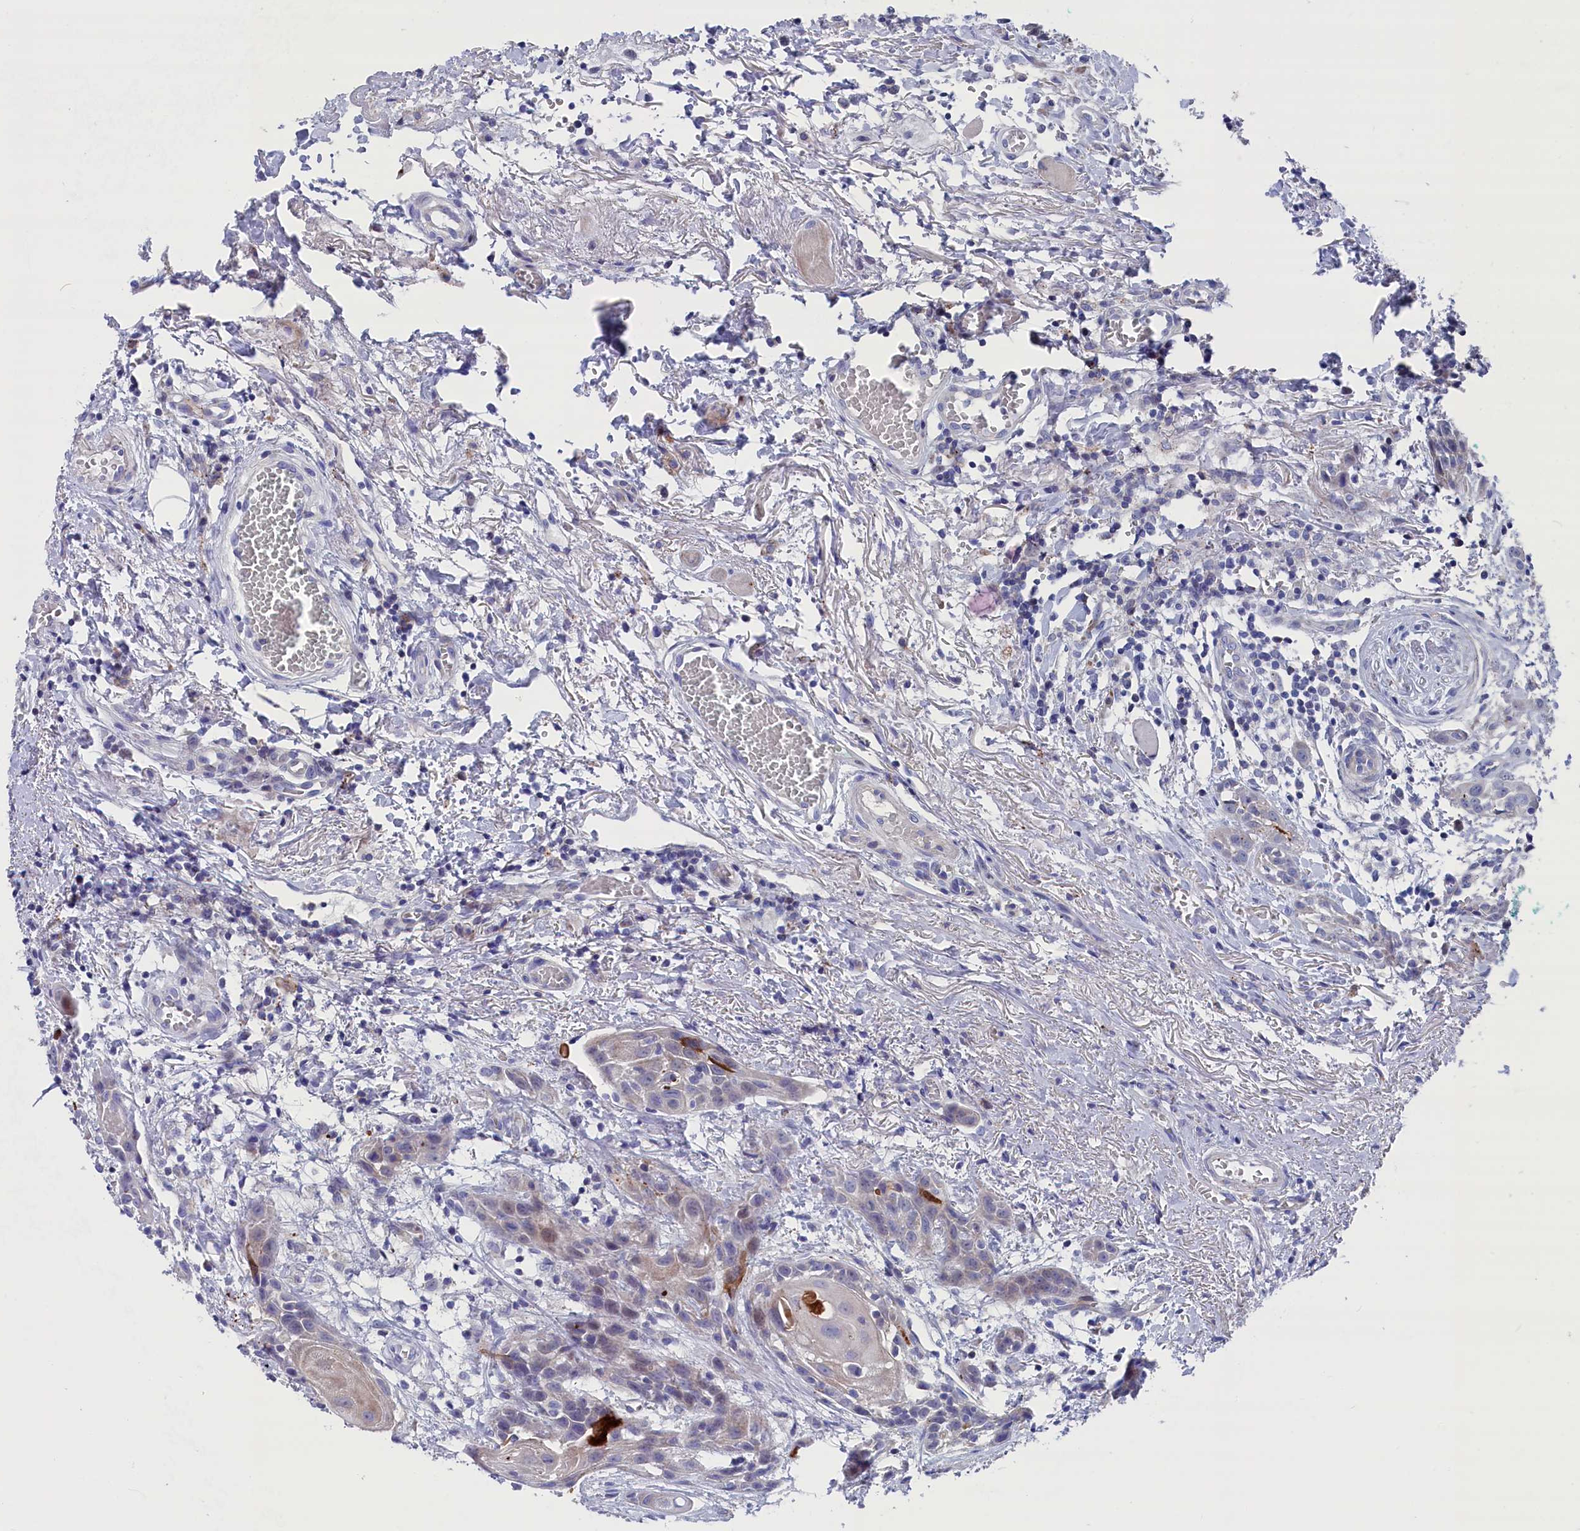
{"staining": {"intensity": "moderate", "quantity": "<25%", "location": "cytoplasmic/membranous"}, "tissue": "head and neck cancer", "cell_type": "Tumor cells", "image_type": "cancer", "snomed": [{"axis": "morphology", "description": "Squamous cell carcinoma, NOS"}, {"axis": "topography", "description": "Oral tissue"}, {"axis": "topography", "description": "Head-Neck"}], "caption": "Immunohistochemical staining of human head and neck cancer displays low levels of moderate cytoplasmic/membranous positivity in approximately <25% of tumor cells. Using DAB (brown) and hematoxylin (blue) stains, captured at high magnification using brightfield microscopy.", "gene": "NUDT7", "patient": {"sex": "female", "age": 50}}